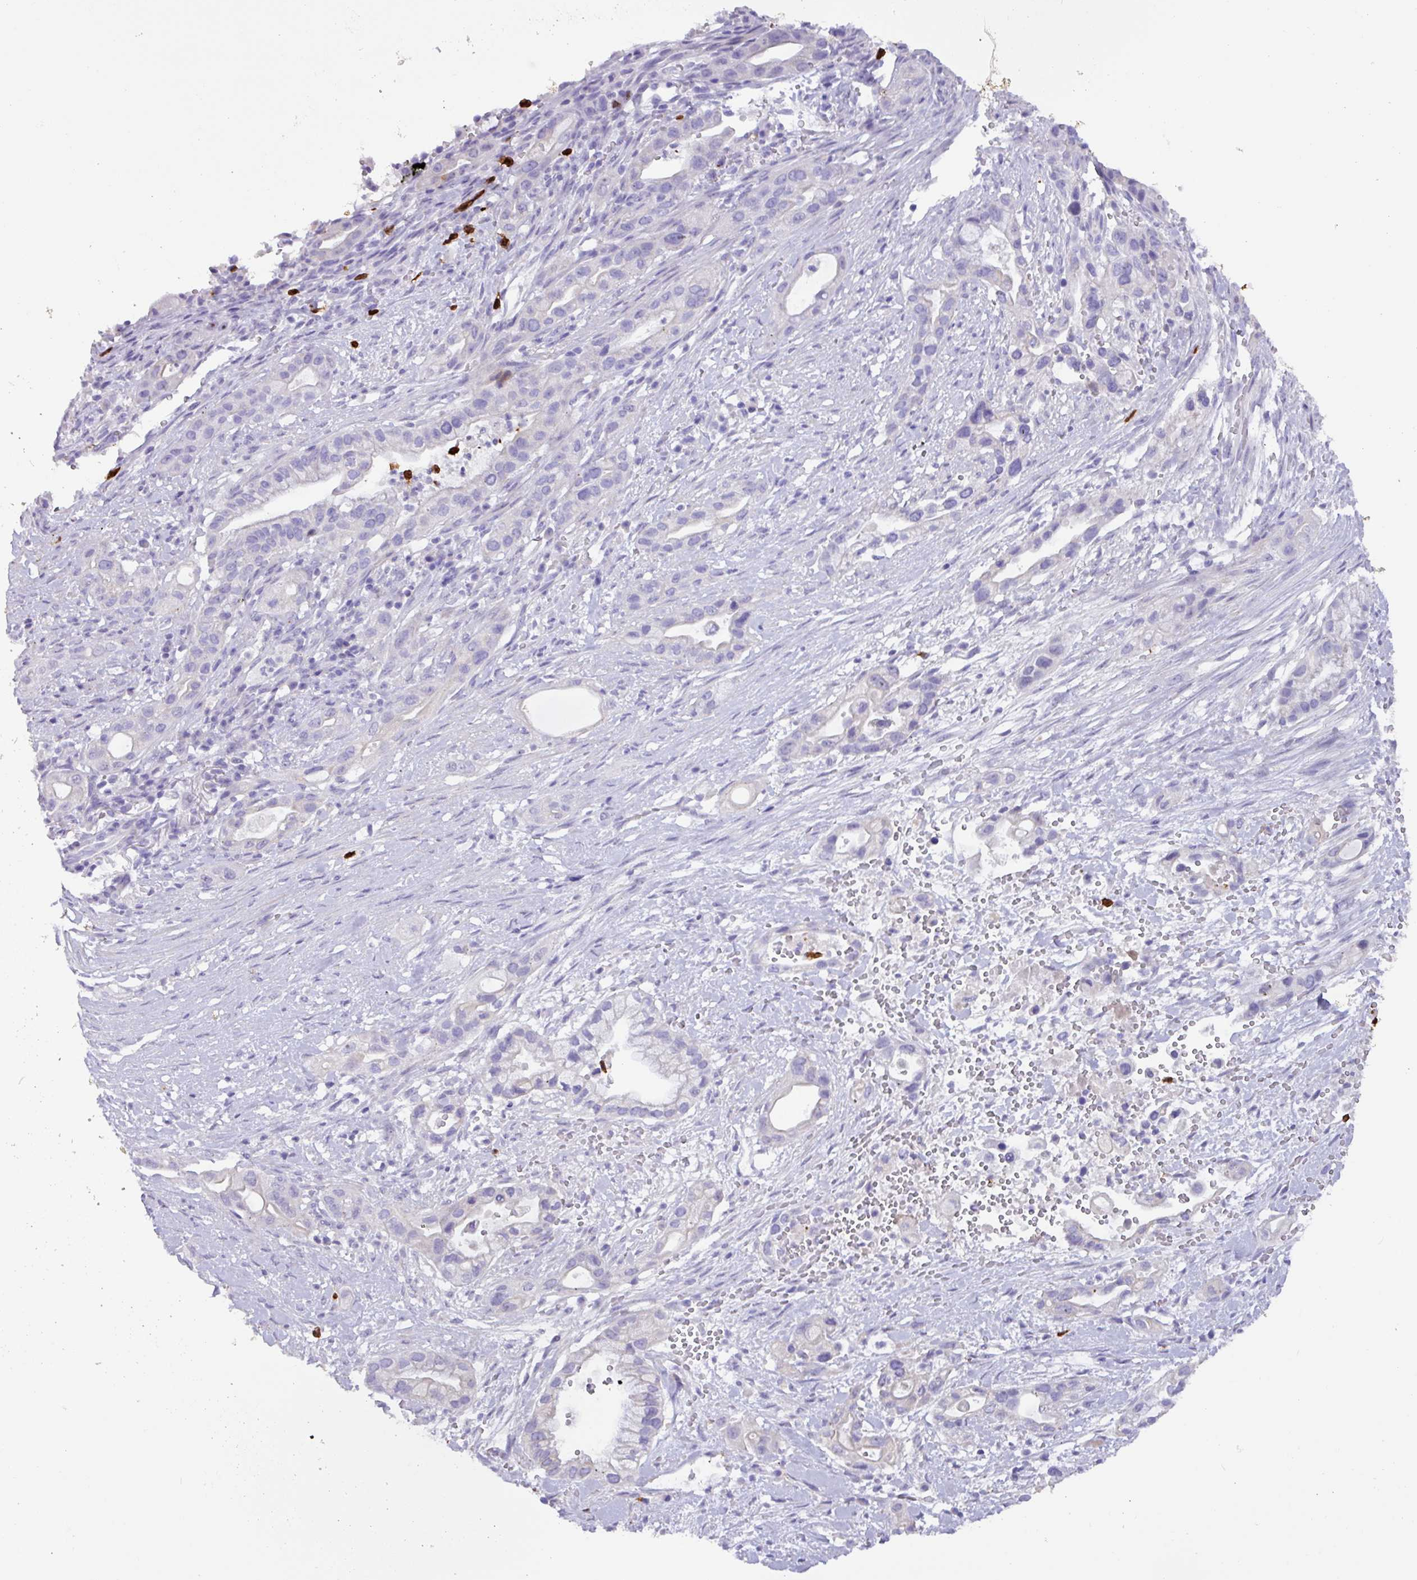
{"staining": {"intensity": "negative", "quantity": "none", "location": "none"}, "tissue": "pancreatic cancer", "cell_type": "Tumor cells", "image_type": "cancer", "snomed": [{"axis": "morphology", "description": "Adenocarcinoma, NOS"}, {"axis": "topography", "description": "Pancreas"}], "caption": "Human pancreatic cancer stained for a protein using immunohistochemistry exhibits no staining in tumor cells.", "gene": "MRM2", "patient": {"sex": "male", "age": 44}}